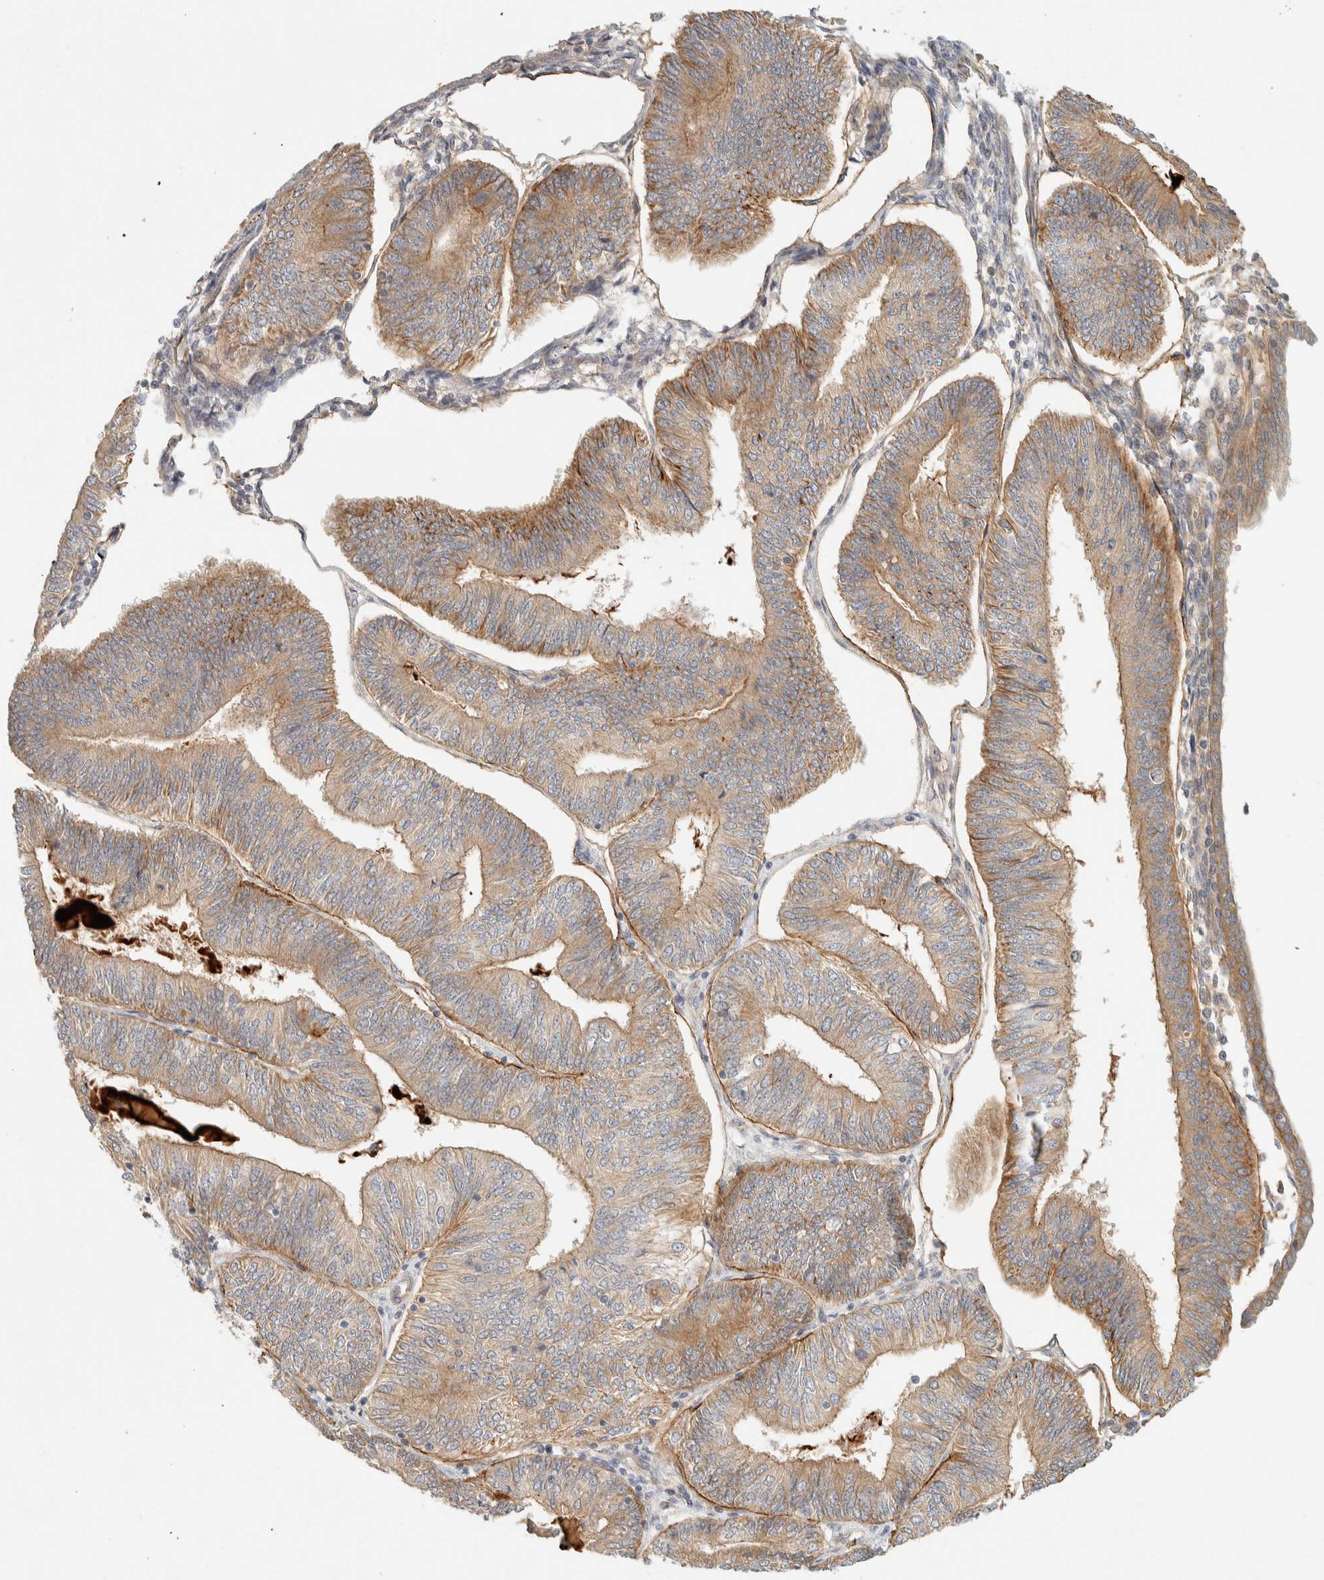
{"staining": {"intensity": "moderate", "quantity": ">75%", "location": "cytoplasmic/membranous"}, "tissue": "endometrial cancer", "cell_type": "Tumor cells", "image_type": "cancer", "snomed": [{"axis": "morphology", "description": "Adenocarcinoma, NOS"}, {"axis": "topography", "description": "Endometrium"}], "caption": "Immunohistochemical staining of endometrial cancer displays medium levels of moderate cytoplasmic/membranous protein positivity in approximately >75% of tumor cells. The protein of interest is stained brown, and the nuclei are stained in blue (DAB (3,3'-diaminobenzidine) IHC with brightfield microscopy, high magnification).", "gene": "FAT1", "patient": {"sex": "female", "age": 58}}